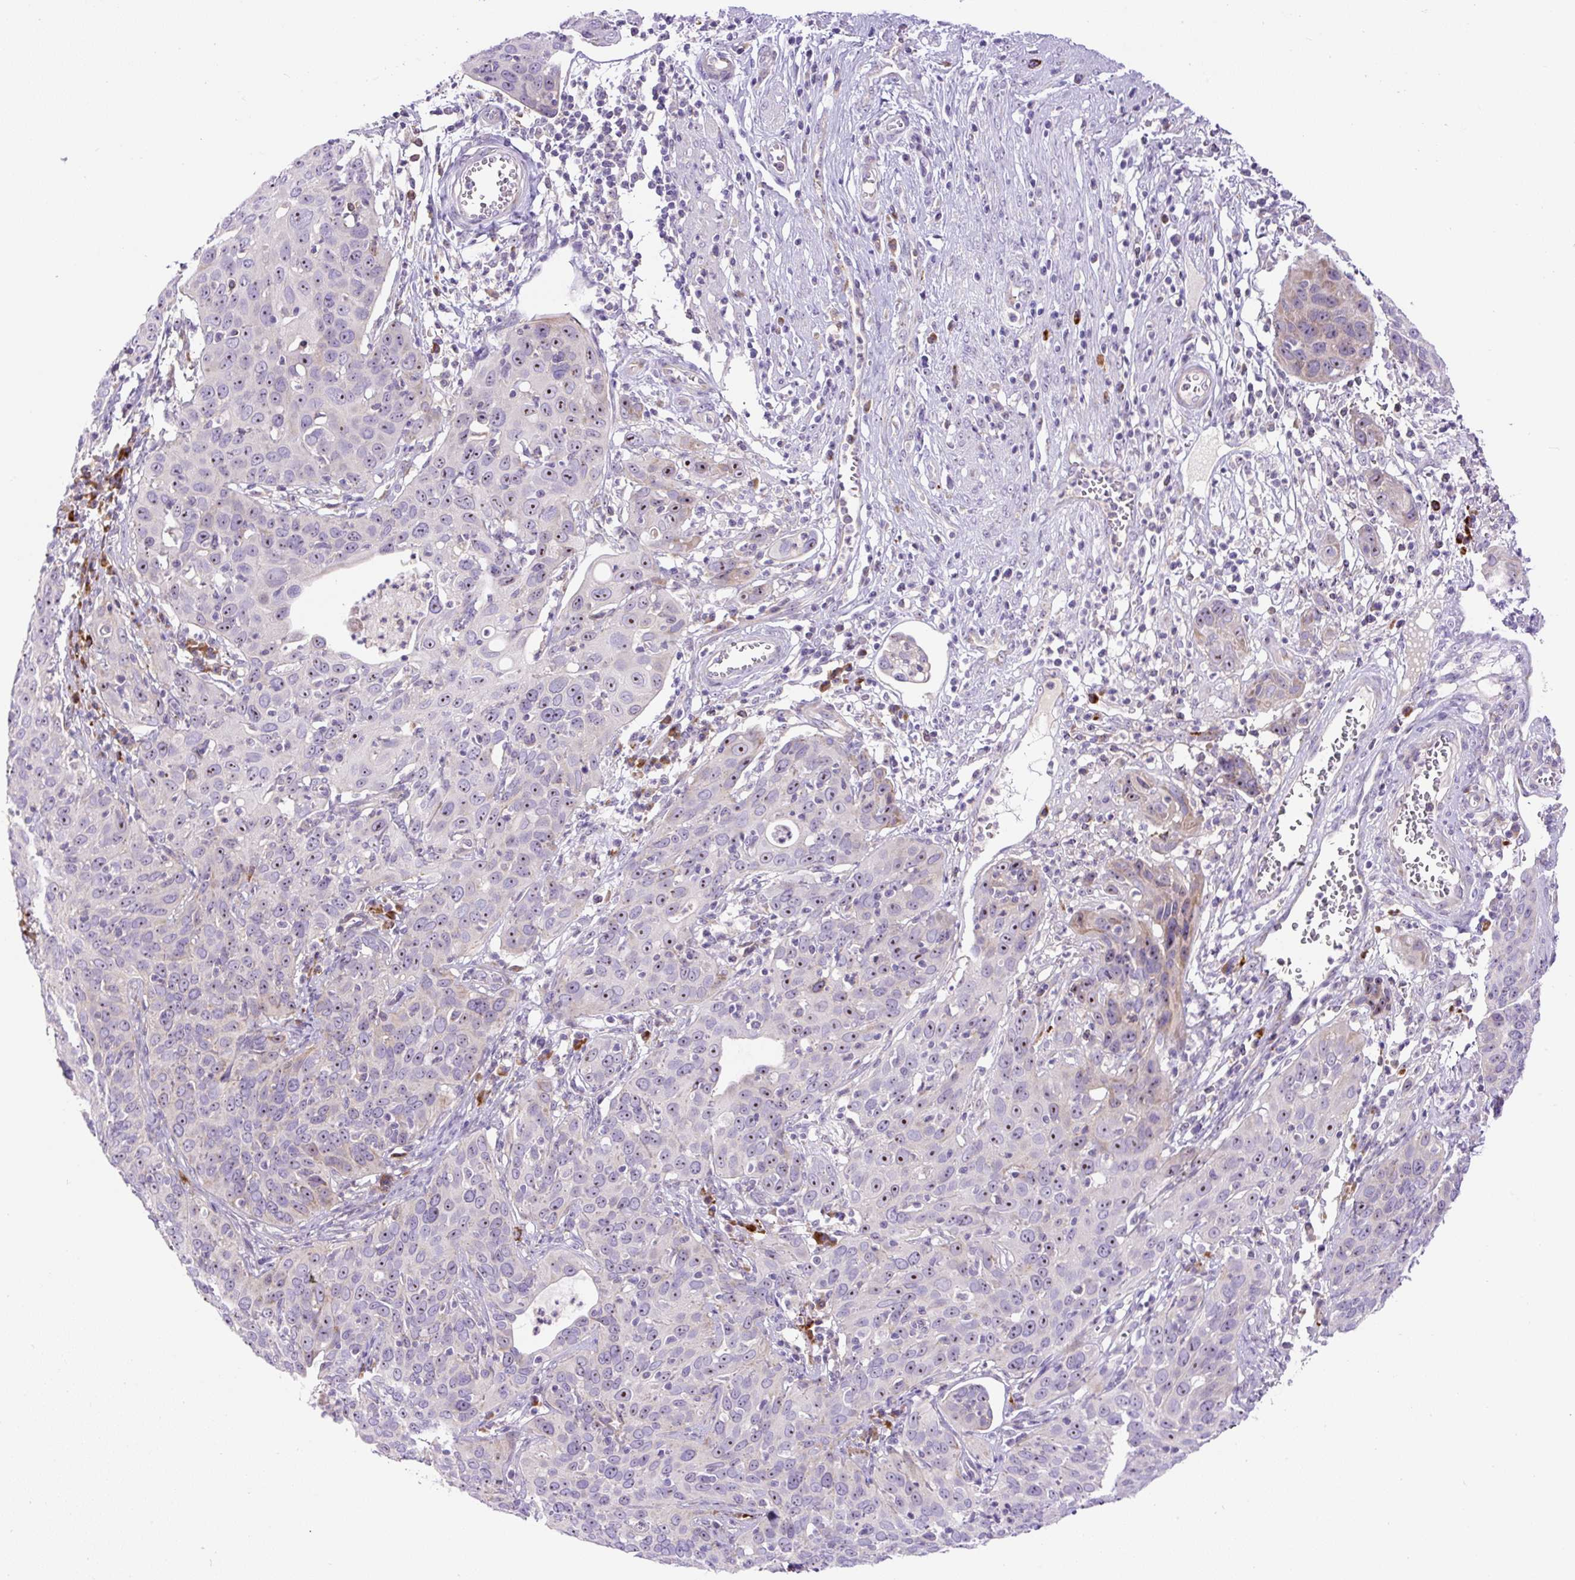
{"staining": {"intensity": "moderate", "quantity": "<25%", "location": "cytoplasmic/membranous,nuclear"}, "tissue": "cervical cancer", "cell_type": "Tumor cells", "image_type": "cancer", "snomed": [{"axis": "morphology", "description": "Squamous cell carcinoma, NOS"}, {"axis": "topography", "description": "Cervix"}], "caption": "Tumor cells reveal low levels of moderate cytoplasmic/membranous and nuclear expression in approximately <25% of cells in cervical squamous cell carcinoma.", "gene": "ZNF596", "patient": {"sex": "female", "age": 36}}